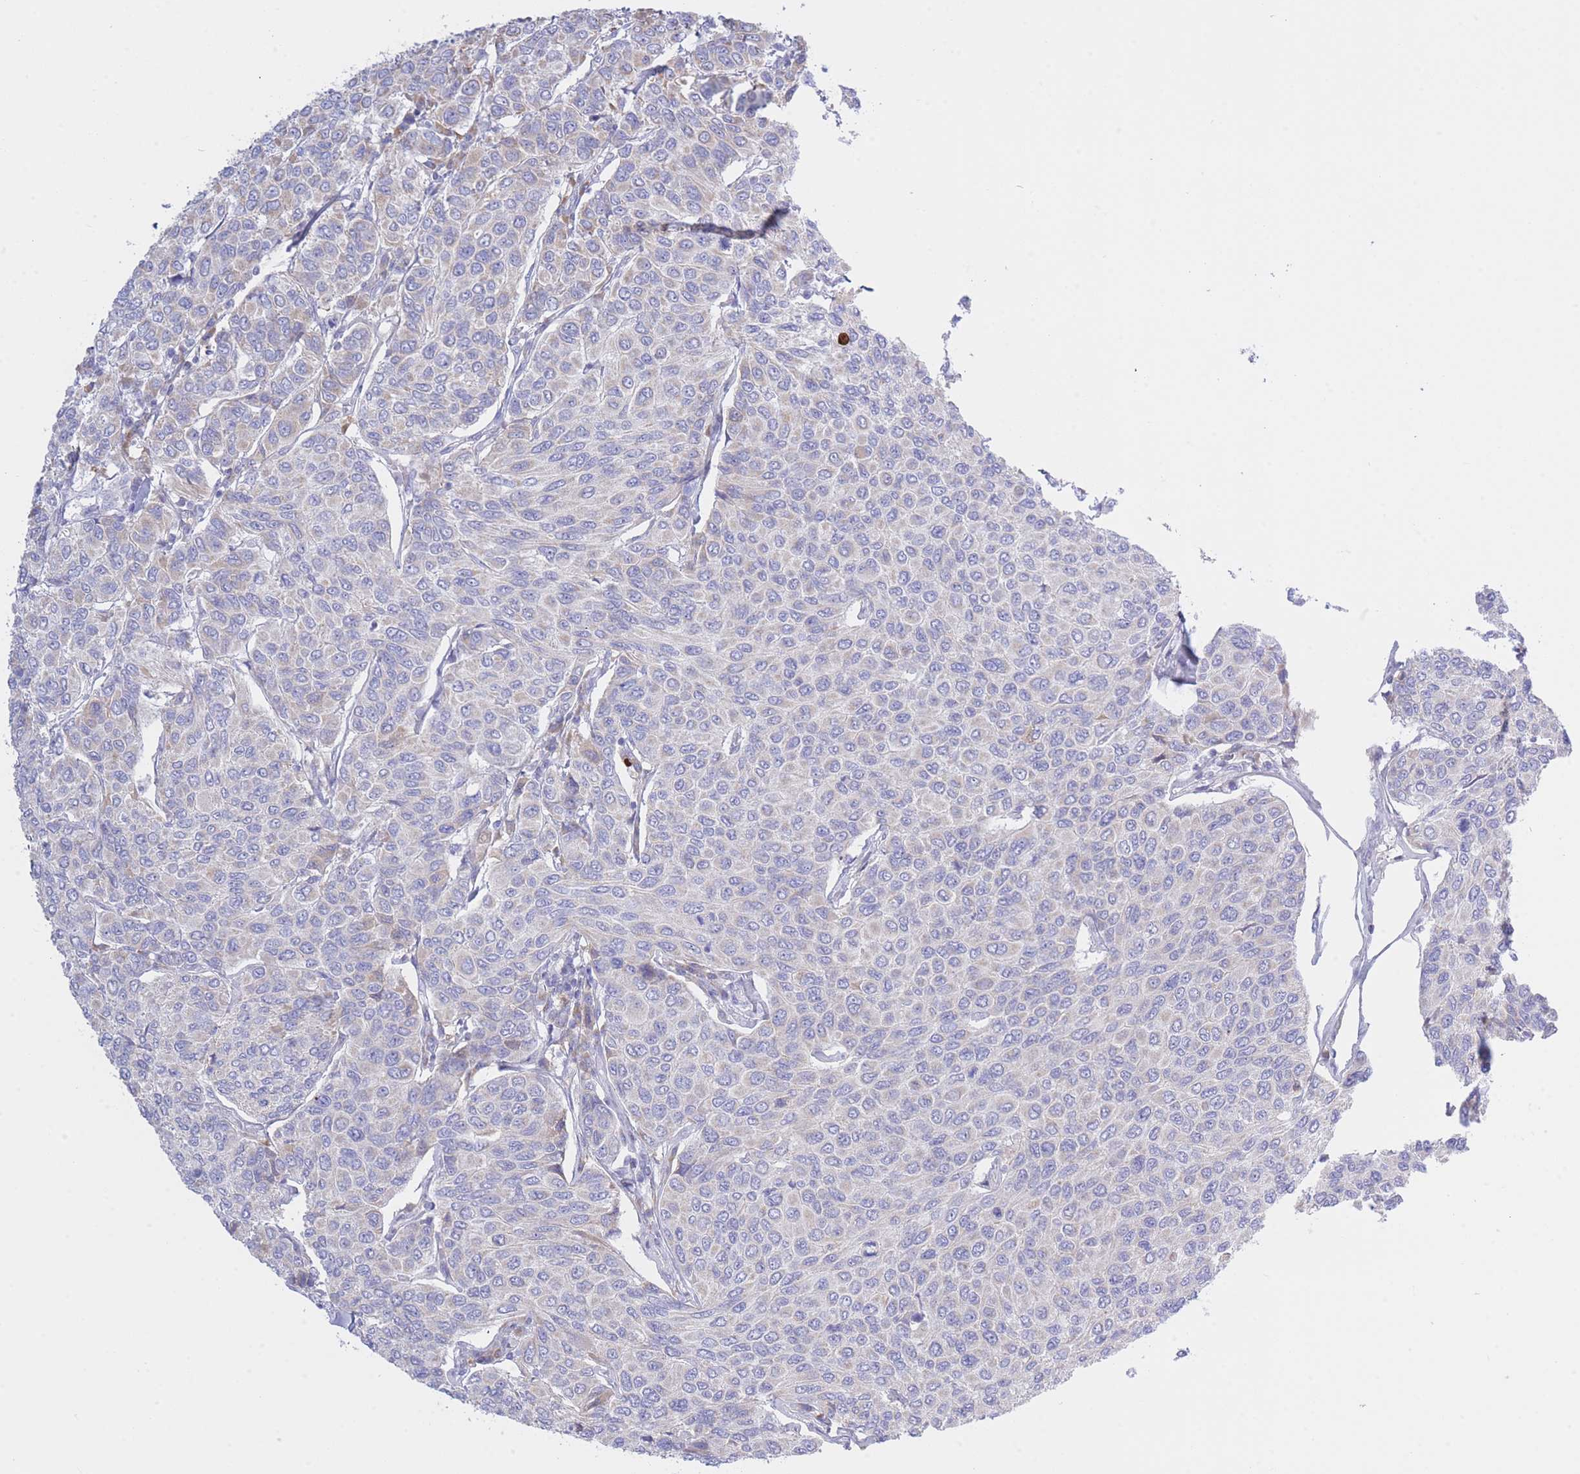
{"staining": {"intensity": "negative", "quantity": "none", "location": "none"}, "tissue": "breast cancer", "cell_type": "Tumor cells", "image_type": "cancer", "snomed": [{"axis": "morphology", "description": "Duct carcinoma"}, {"axis": "topography", "description": "Breast"}], "caption": "Breast cancer was stained to show a protein in brown. There is no significant staining in tumor cells. Nuclei are stained in blue.", "gene": "NANP", "patient": {"sex": "female", "age": 55}}